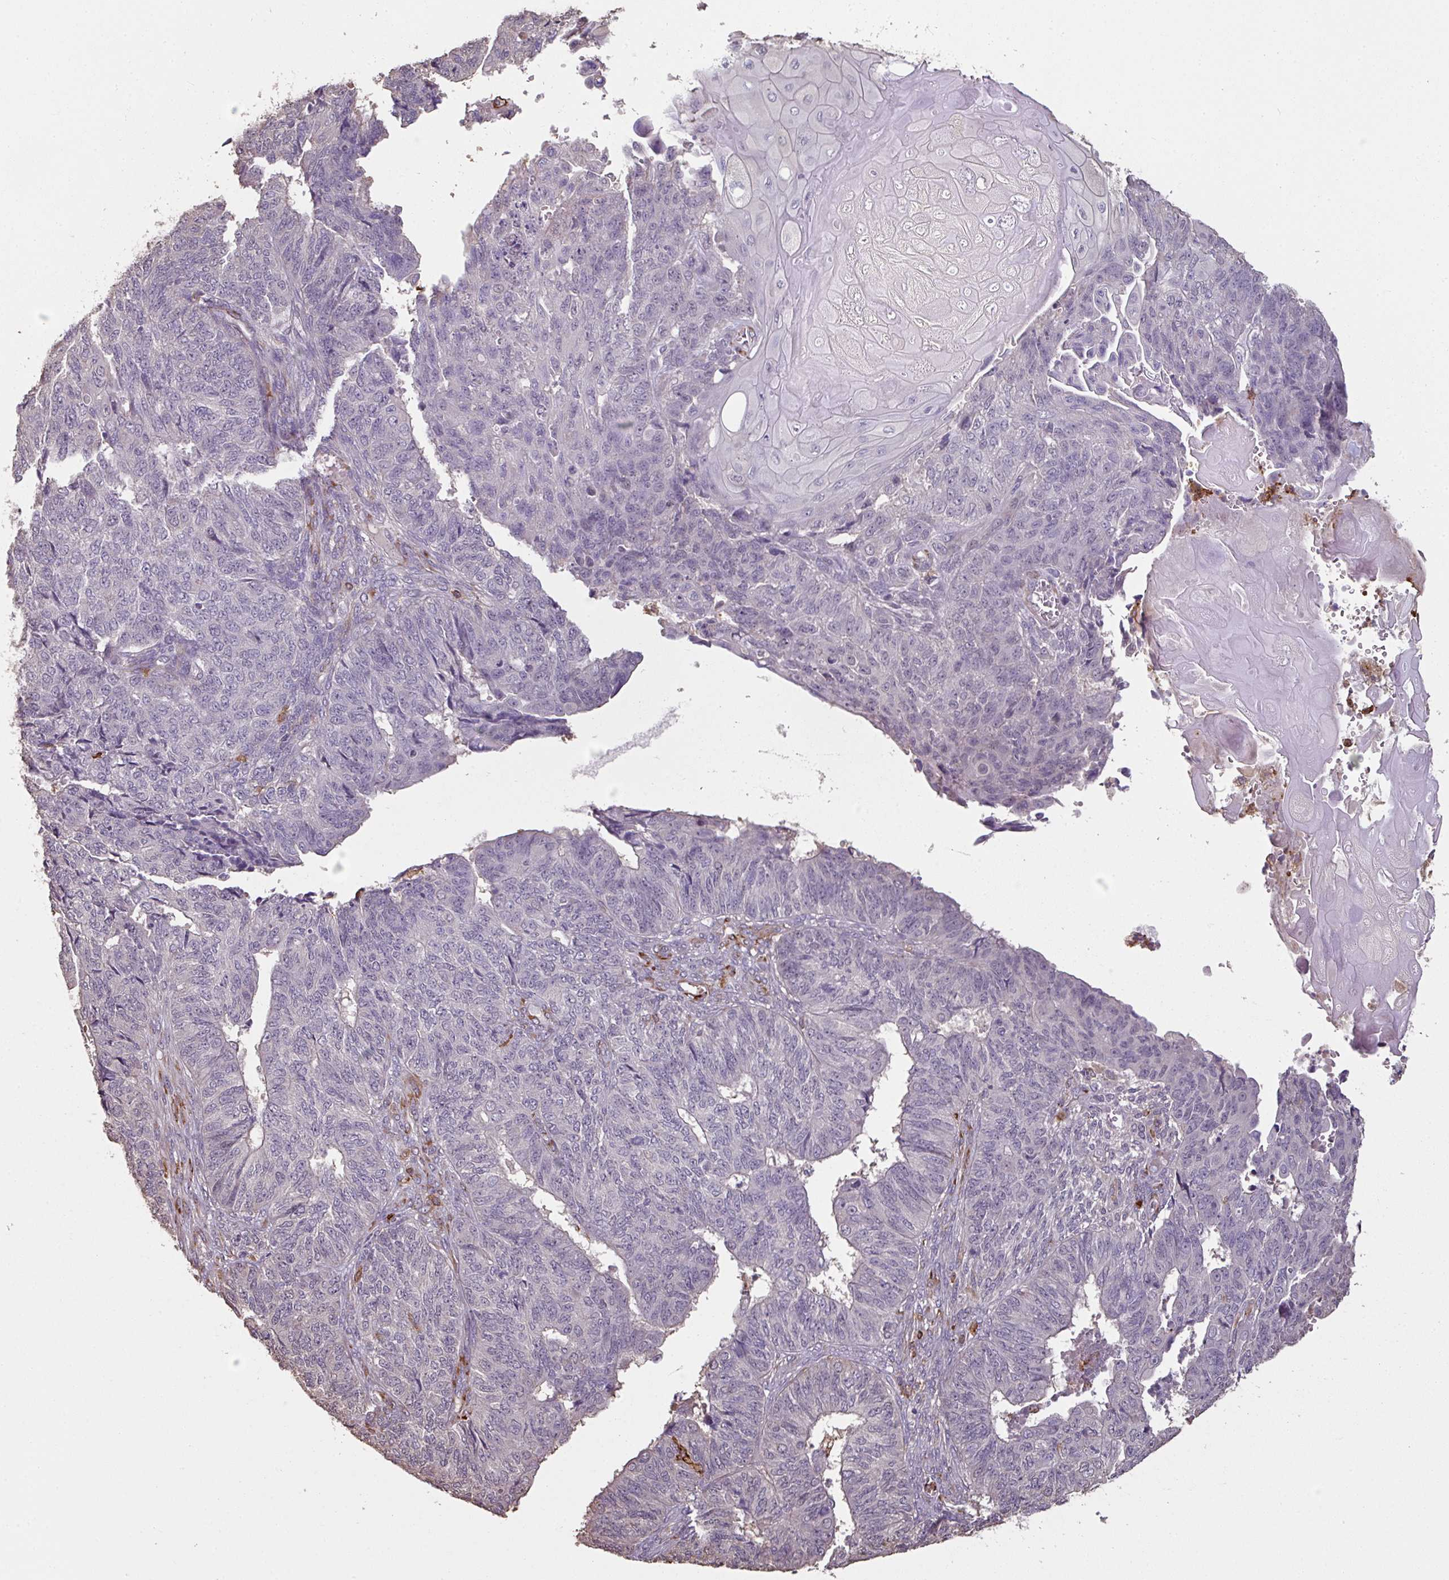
{"staining": {"intensity": "negative", "quantity": "none", "location": "none"}, "tissue": "endometrial cancer", "cell_type": "Tumor cells", "image_type": "cancer", "snomed": [{"axis": "morphology", "description": "Adenocarcinoma, NOS"}, {"axis": "topography", "description": "Endometrium"}], "caption": "This is an immunohistochemistry histopathology image of endometrial adenocarcinoma. There is no expression in tumor cells.", "gene": "OLFML2B", "patient": {"sex": "female", "age": 32}}